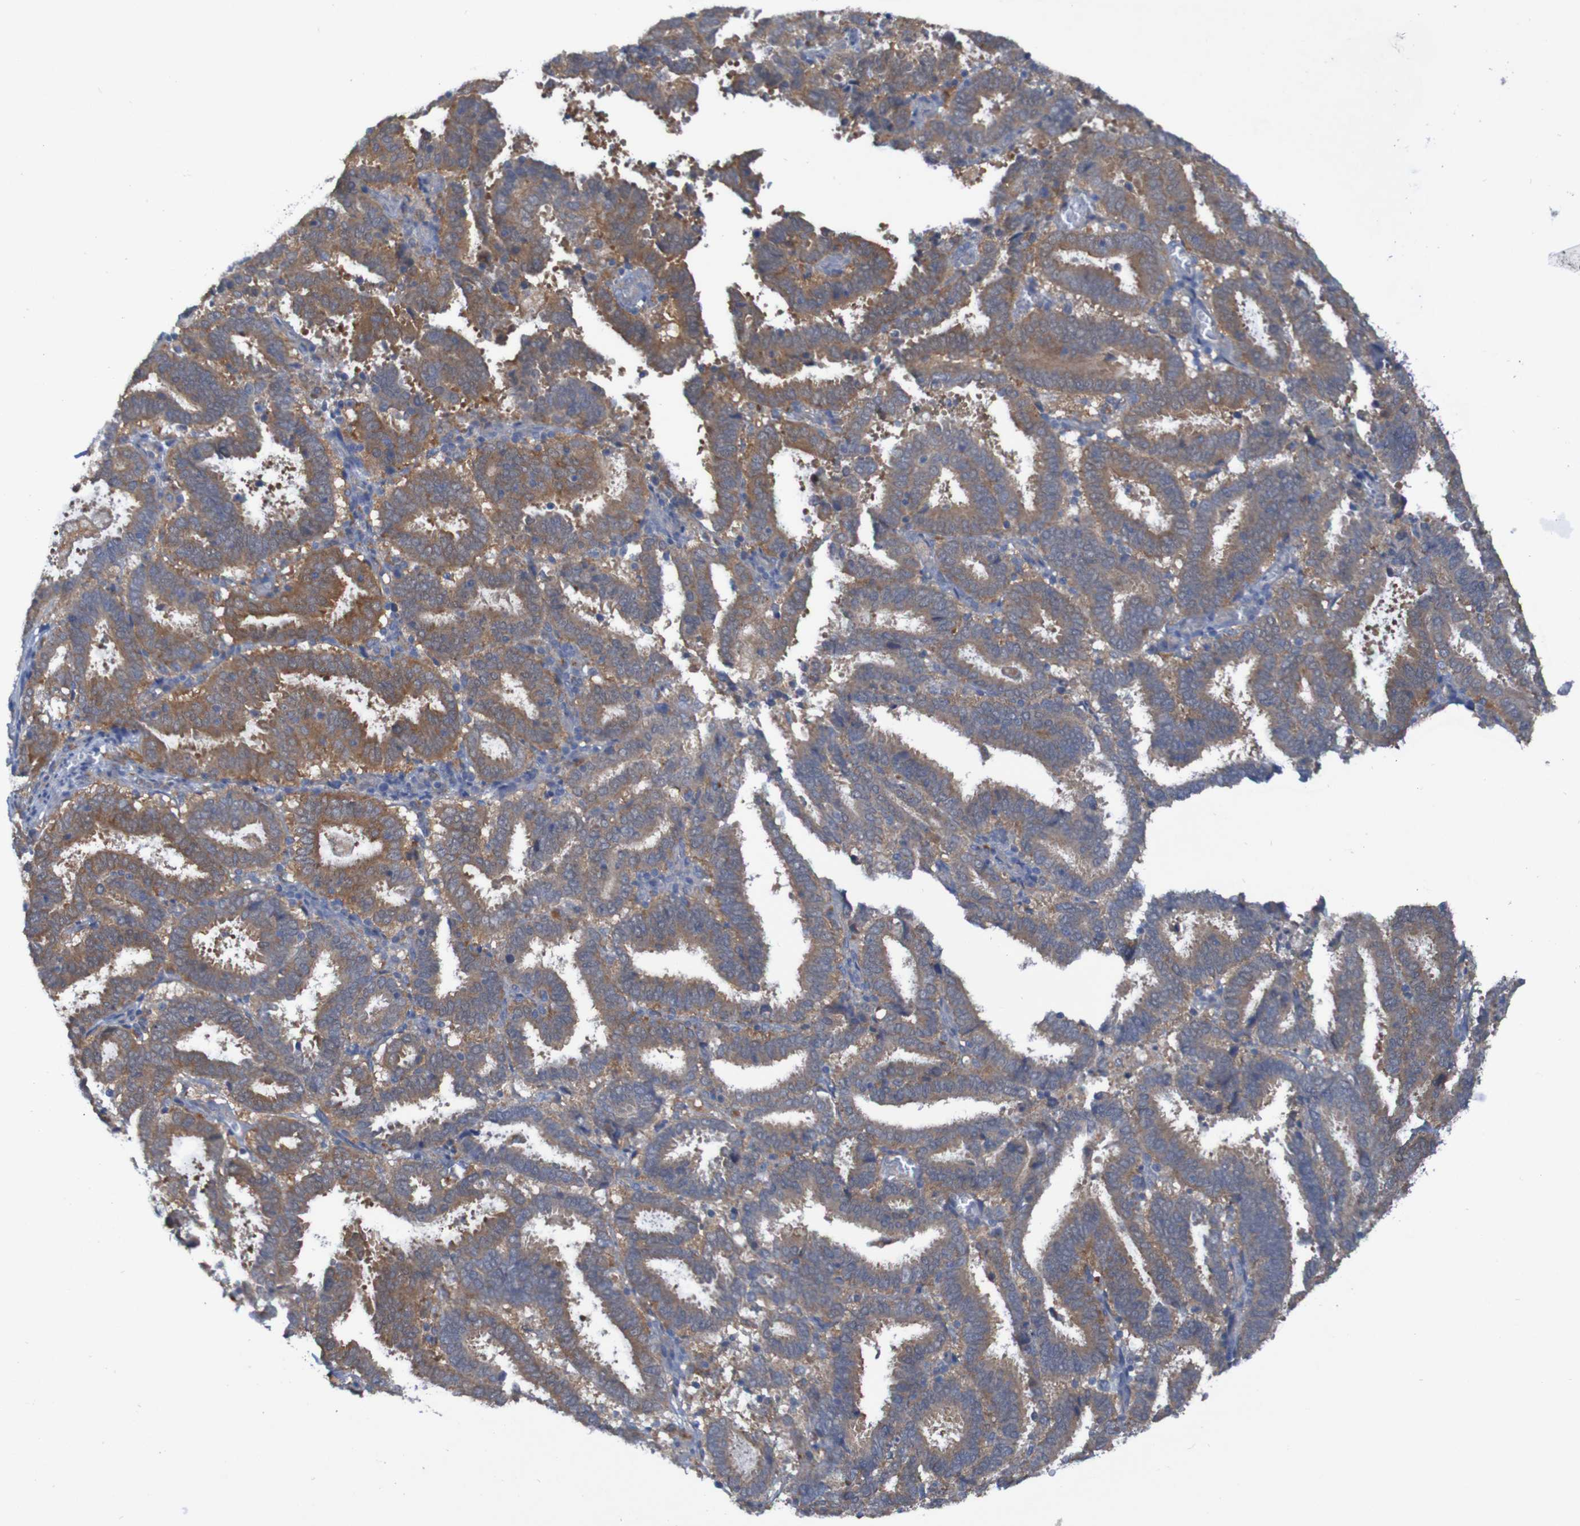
{"staining": {"intensity": "moderate", "quantity": ">75%", "location": "cytoplasmic/membranous"}, "tissue": "endometrial cancer", "cell_type": "Tumor cells", "image_type": "cancer", "snomed": [{"axis": "morphology", "description": "Adenocarcinoma, NOS"}, {"axis": "topography", "description": "Uterus"}], "caption": "Immunohistochemistry (IHC) of human endometrial cancer (adenocarcinoma) demonstrates medium levels of moderate cytoplasmic/membranous positivity in about >75% of tumor cells.", "gene": "ARHGEF16", "patient": {"sex": "female", "age": 83}}